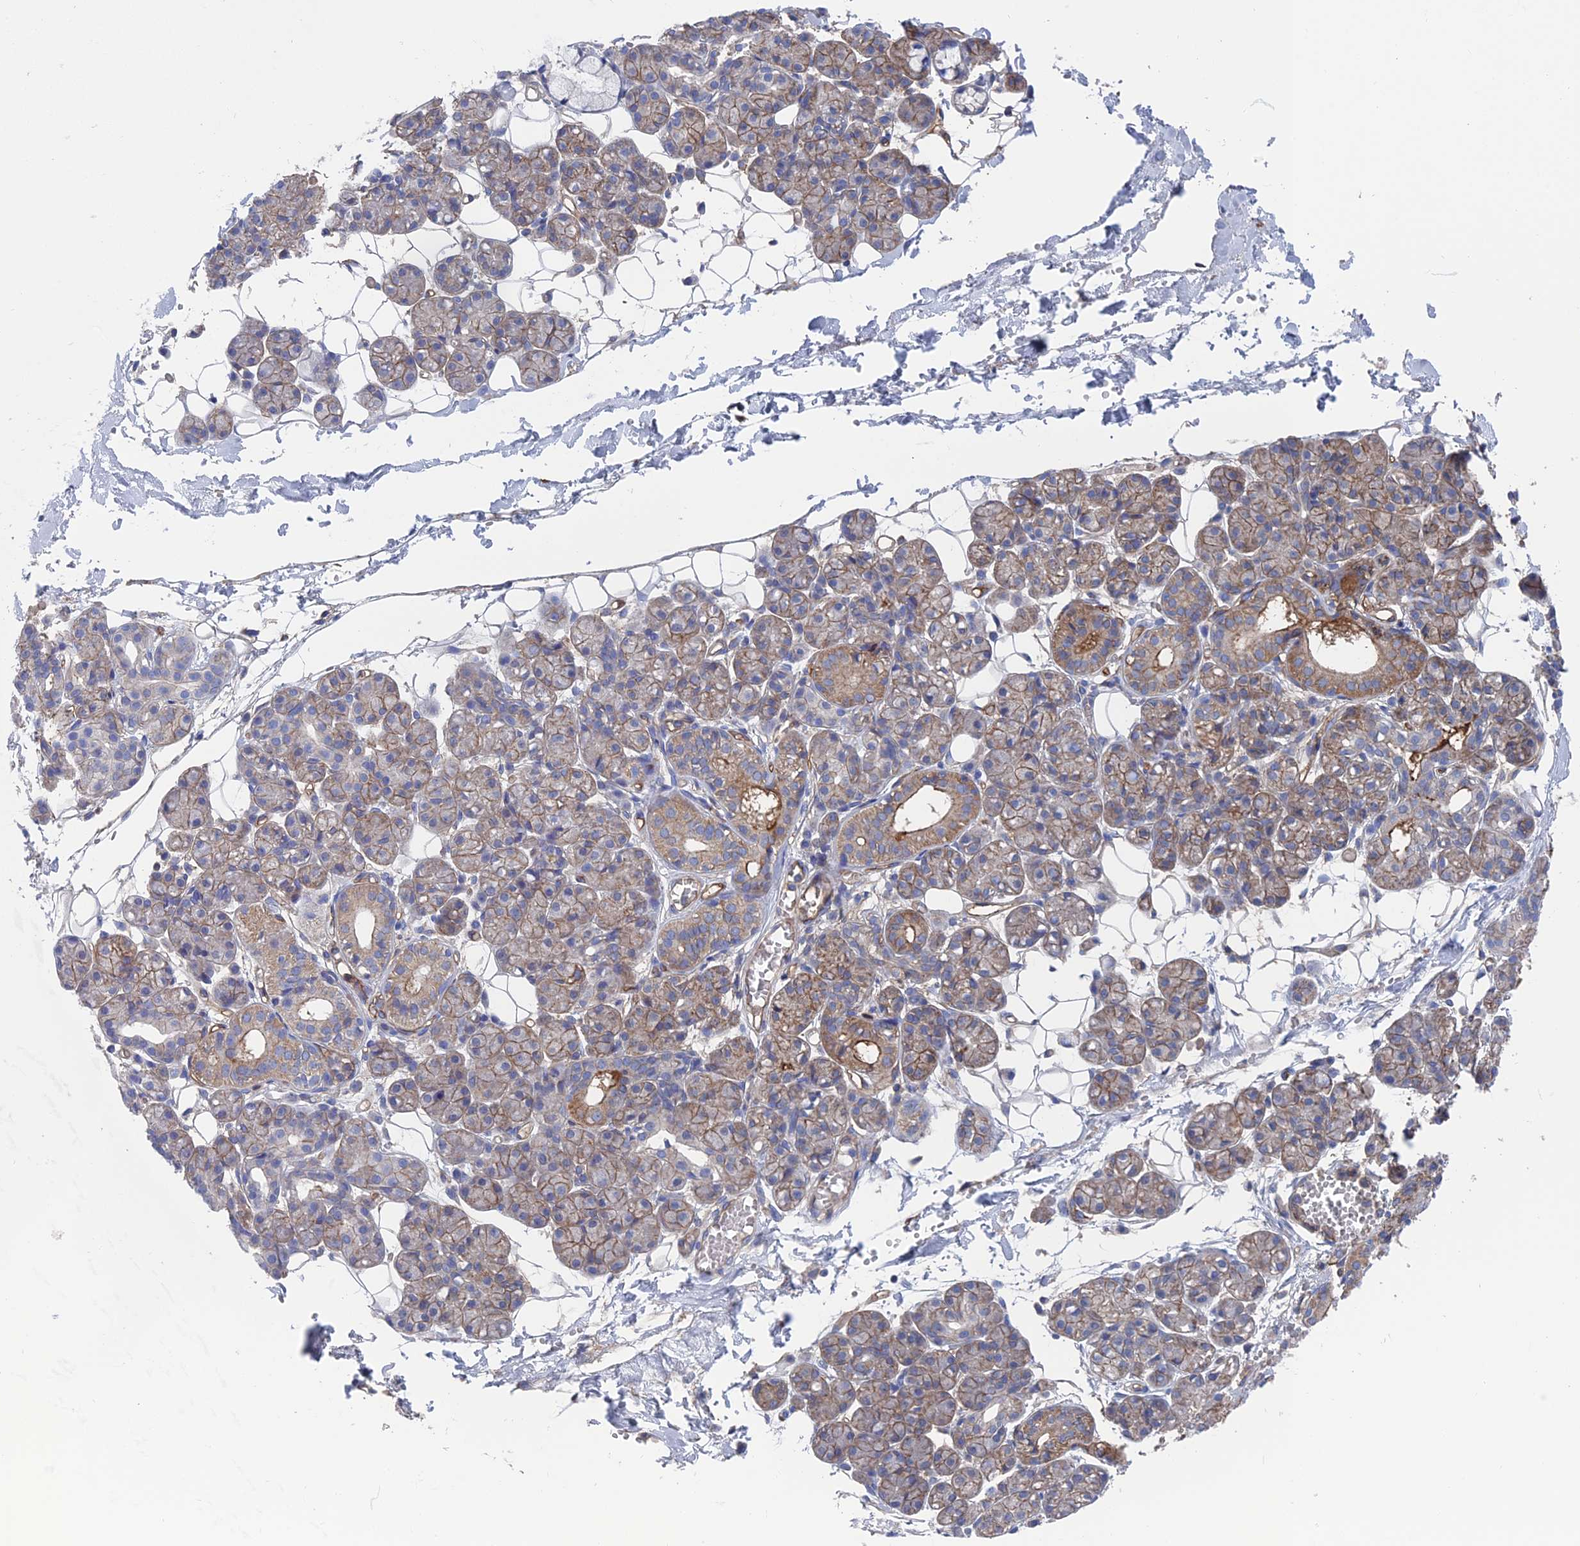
{"staining": {"intensity": "moderate", "quantity": "25%-75%", "location": "cytoplasmic/membranous"}, "tissue": "salivary gland", "cell_type": "Glandular cells", "image_type": "normal", "snomed": [{"axis": "morphology", "description": "Normal tissue, NOS"}, {"axis": "topography", "description": "Salivary gland"}], "caption": "High-power microscopy captured an immunohistochemistry histopathology image of benign salivary gland, revealing moderate cytoplasmic/membranous expression in about 25%-75% of glandular cells.", "gene": "SNX11", "patient": {"sex": "male", "age": 63}}